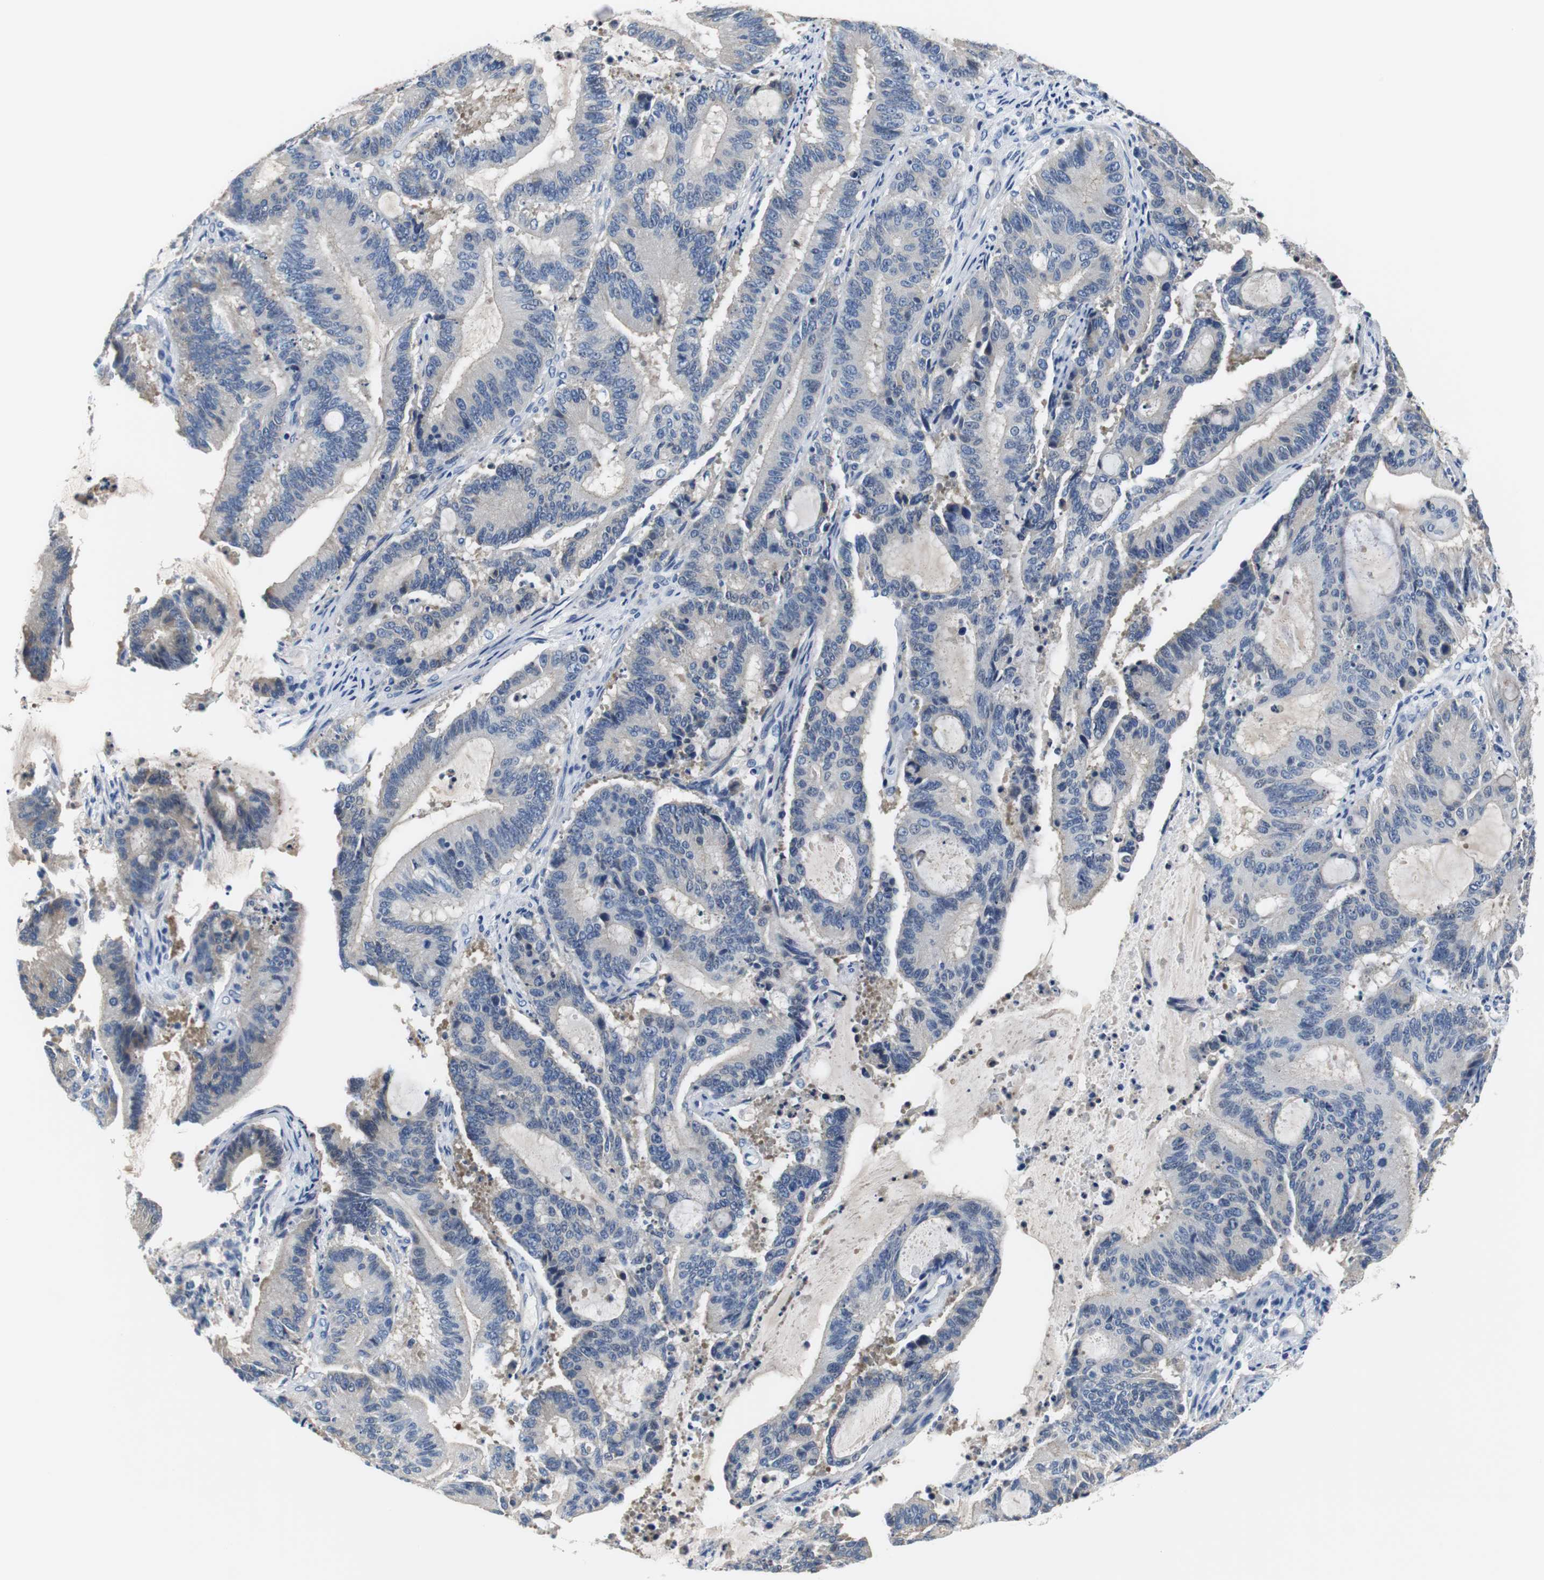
{"staining": {"intensity": "negative", "quantity": "none", "location": "none"}, "tissue": "liver cancer", "cell_type": "Tumor cells", "image_type": "cancer", "snomed": [{"axis": "morphology", "description": "Cholangiocarcinoma"}, {"axis": "topography", "description": "Liver"}], "caption": "IHC of liver cancer exhibits no staining in tumor cells. The staining was performed using DAB to visualize the protein expression in brown, while the nuclei were stained in blue with hematoxylin (Magnification: 20x).", "gene": "PCK1", "patient": {"sex": "female", "age": 73}}